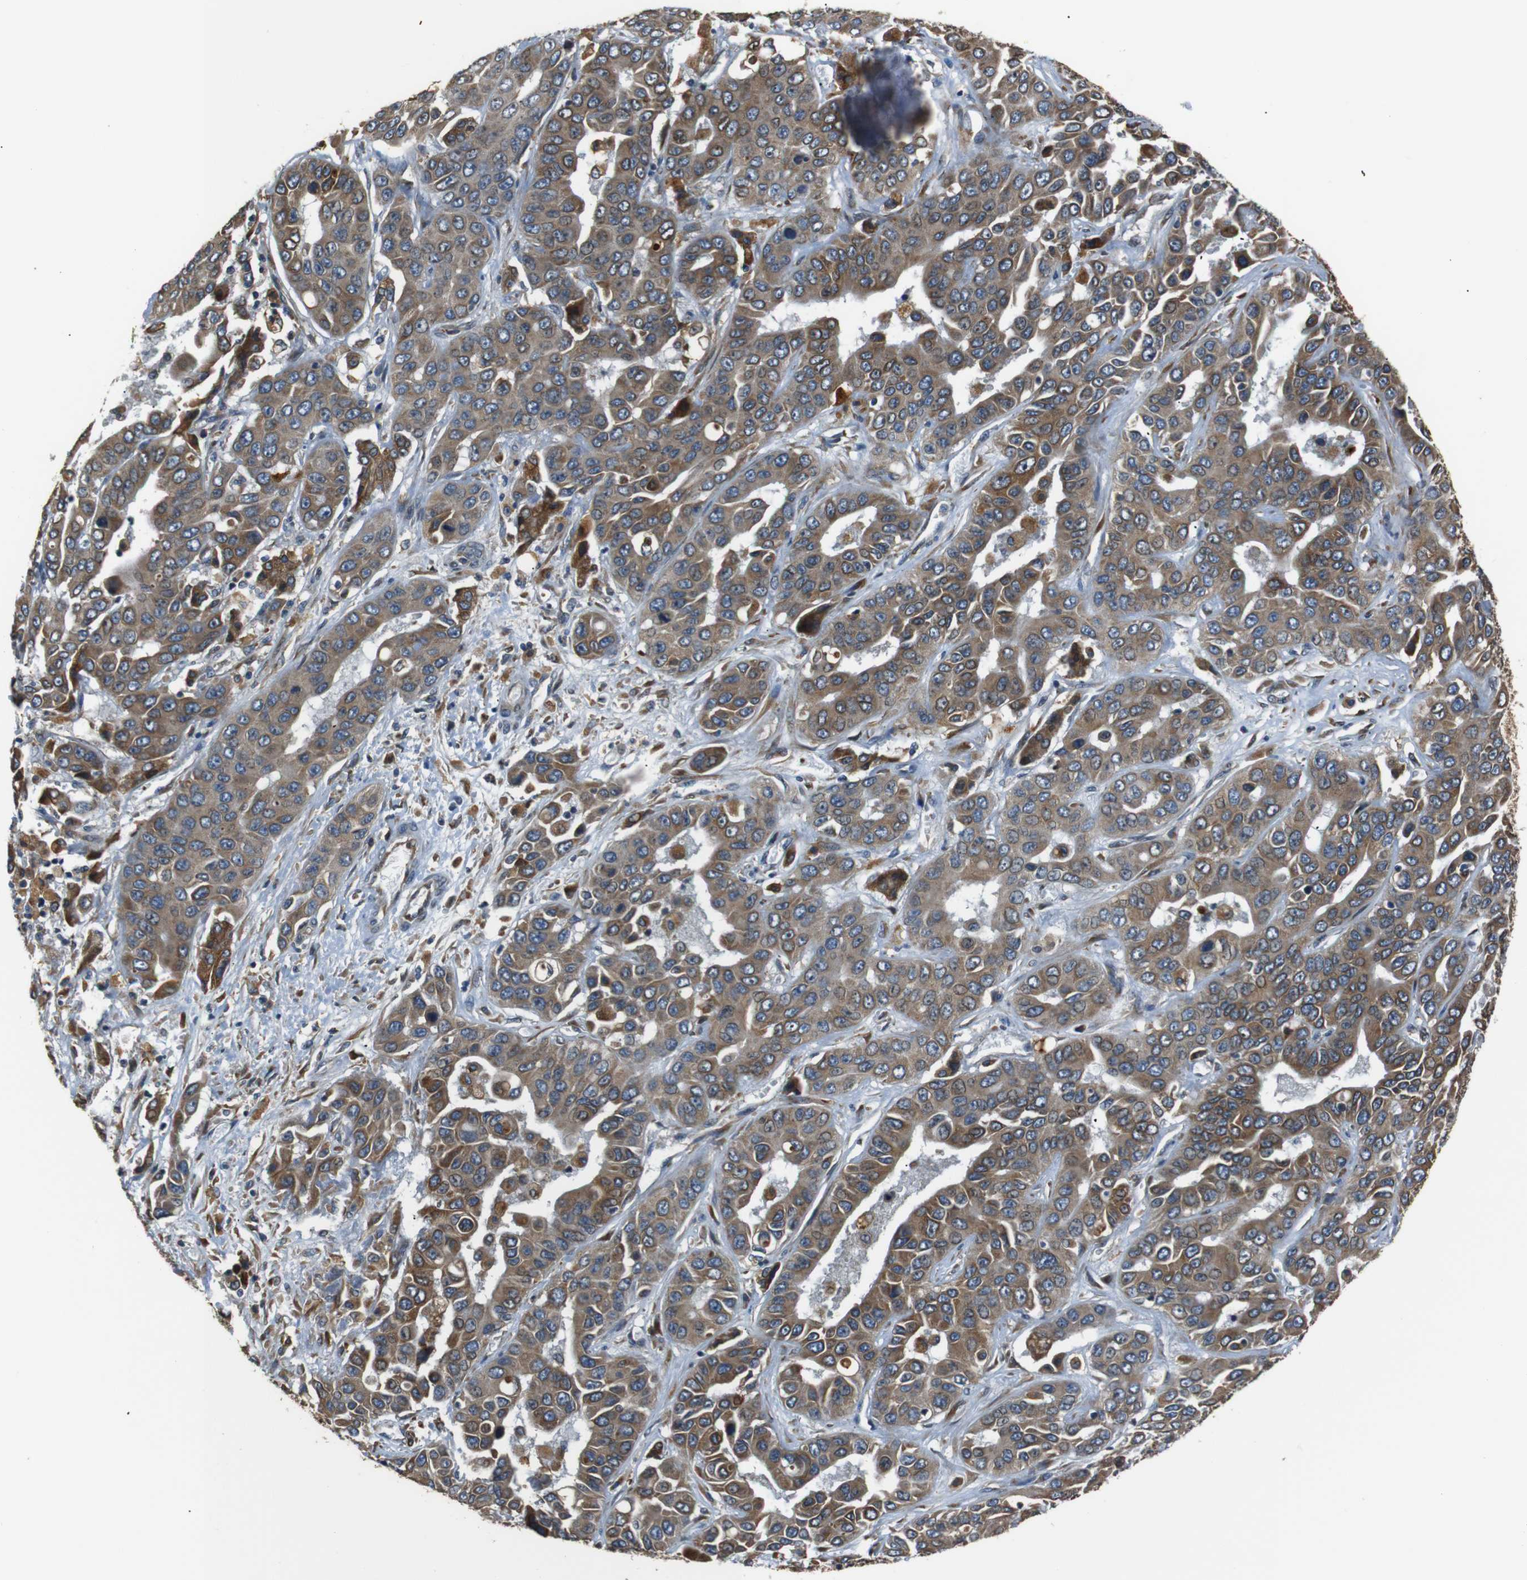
{"staining": {"intensity": "moderate", "quantity": ">75%", "location": "cytoplasmic/membranous"}, "tissue": "liver cancer", "cell_type": "Tumor cells", "image_type": "cancer", "snomed": [{"axis": "morphology", "description": "Cholangiocarcinoma"}, {"axis": "topography", "description": "Liver"}], "caption": "Tumor cells exhibit medium levels of moderate cytoplasmic/membranous positivity in approximately >75% of cells in liver cholangiocarcinoma.", "gene": "TMED2", "patient": {"sex": "female", "age": 52}}